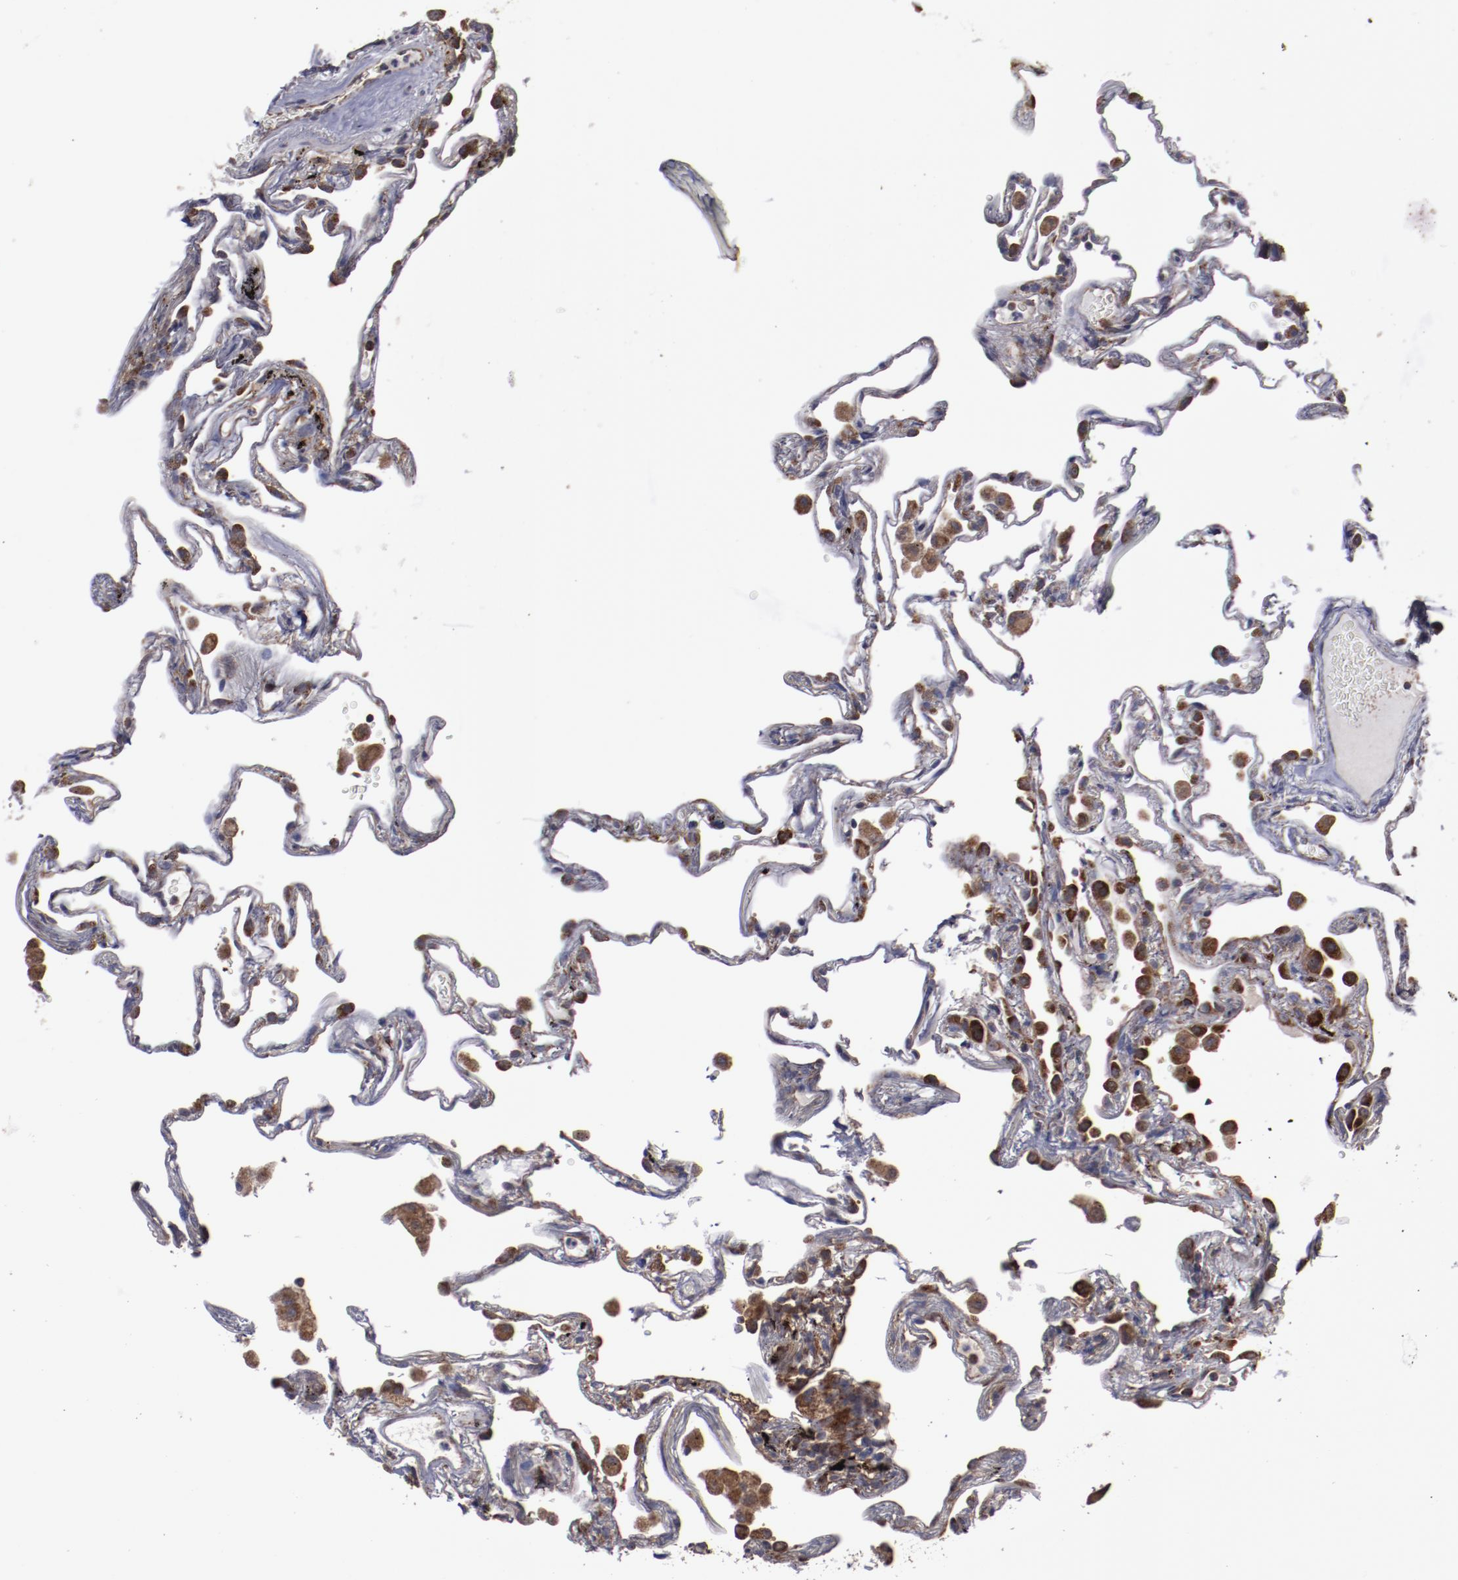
{"staining": {"intensity": "weak", "quantity": "25%-75%", "location": "cytoplasmic/membranous"}, "tissue": "lung", "cell_type": "Alveolar cells", "image_type": "normal", "snomed": [{"axis": "morphology", "description": "Normal tissue, NOS"}, {"axis": "morphology", "description": "Inflammation, NOS"}, {"axis": "topography", "description": "Lung"}], "caption": "Alveolar cells exhibit low levels of weak cytoplasmic/membranous positivity in about 25%-75% of cells in unremarkable lung.", "gene": "RPS4X", "patient": {"sex": "male", "age": 69}}